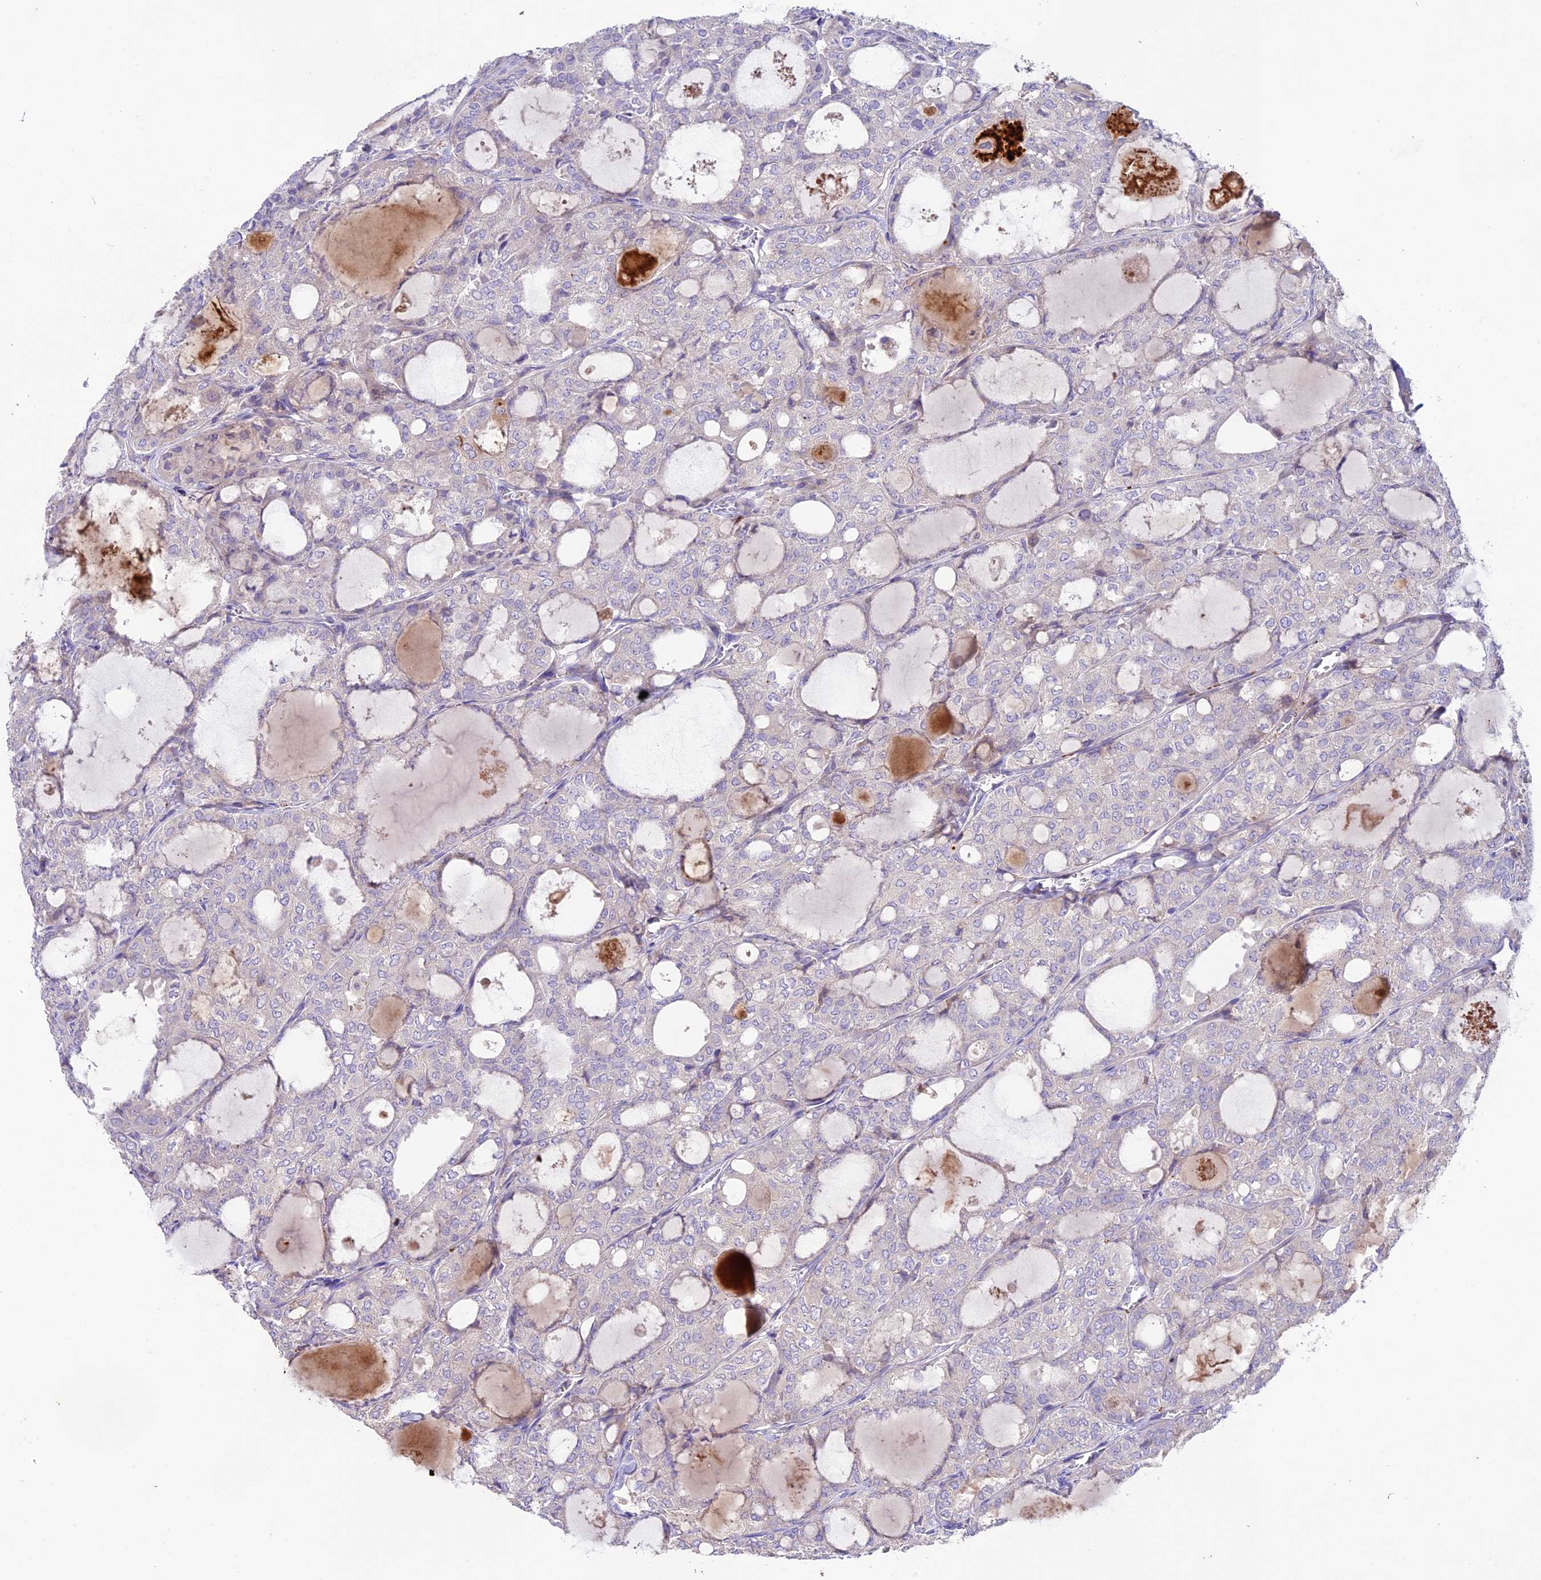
{"staining": {"intensity": "negative", "quantity": "none", "location": "none"}, "tissue": "thyroid cancer", "cell_type": "Tumor cells", "image_type": "cancer", "snomed": [{"axis": "morphology", "description": "Follicular adenoma carcinoma, NOS"}, {"axis": "topography", "description": "Thyroid gland"}], "caption": "A high-resolution micrograph shows immunohistochemistry staining of follicular adenoma carcinoma (thyroid), which exhibits no significant expression in tumor cells.", "gene": "CD99L2", "patient": {"sex": "male", "age": 75}}